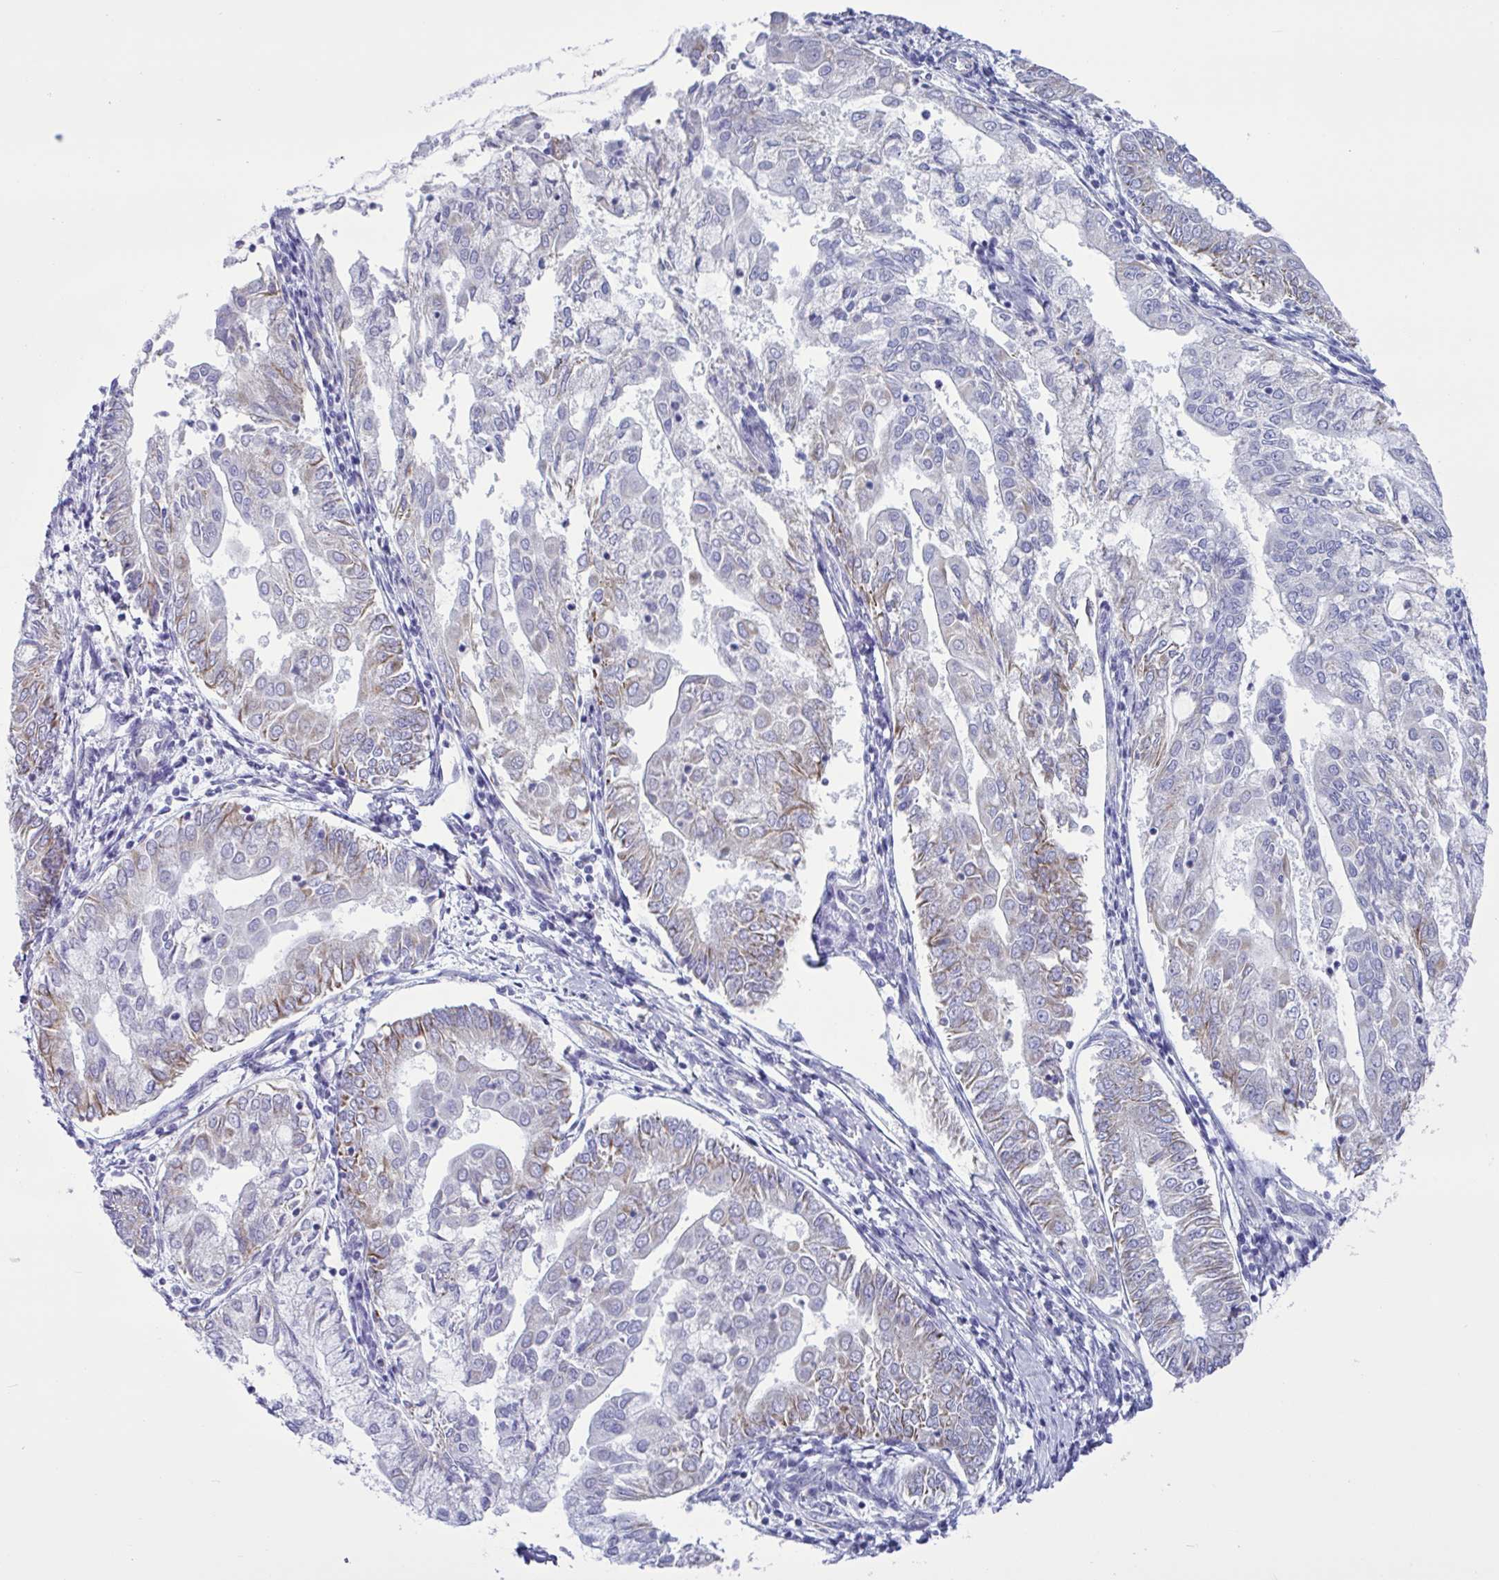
{"staining": {"intensity": "moderate", "quantity": "<25%", "location": "cytoplasmic/membranous"}, "tissue": "endometrial cancer", "cell_type": "Tumor cells", "image_type": "cancer", "snomed": [{"axis": "morphology", "description": "Adenocarcinoma, NOS"}, {"axis": "topography", "description": "Endometrium"}], "caption": "Tumor cells demonstrate low levels of moderate cytoplasmic/membranous staining in approximately <25% of cells in human adenocarcinoma (endometrial). (IHC, brightfield microscopy, high magnification).", "gene": "TMEM86B", "patient": {"sex": "female", "age": 68}}